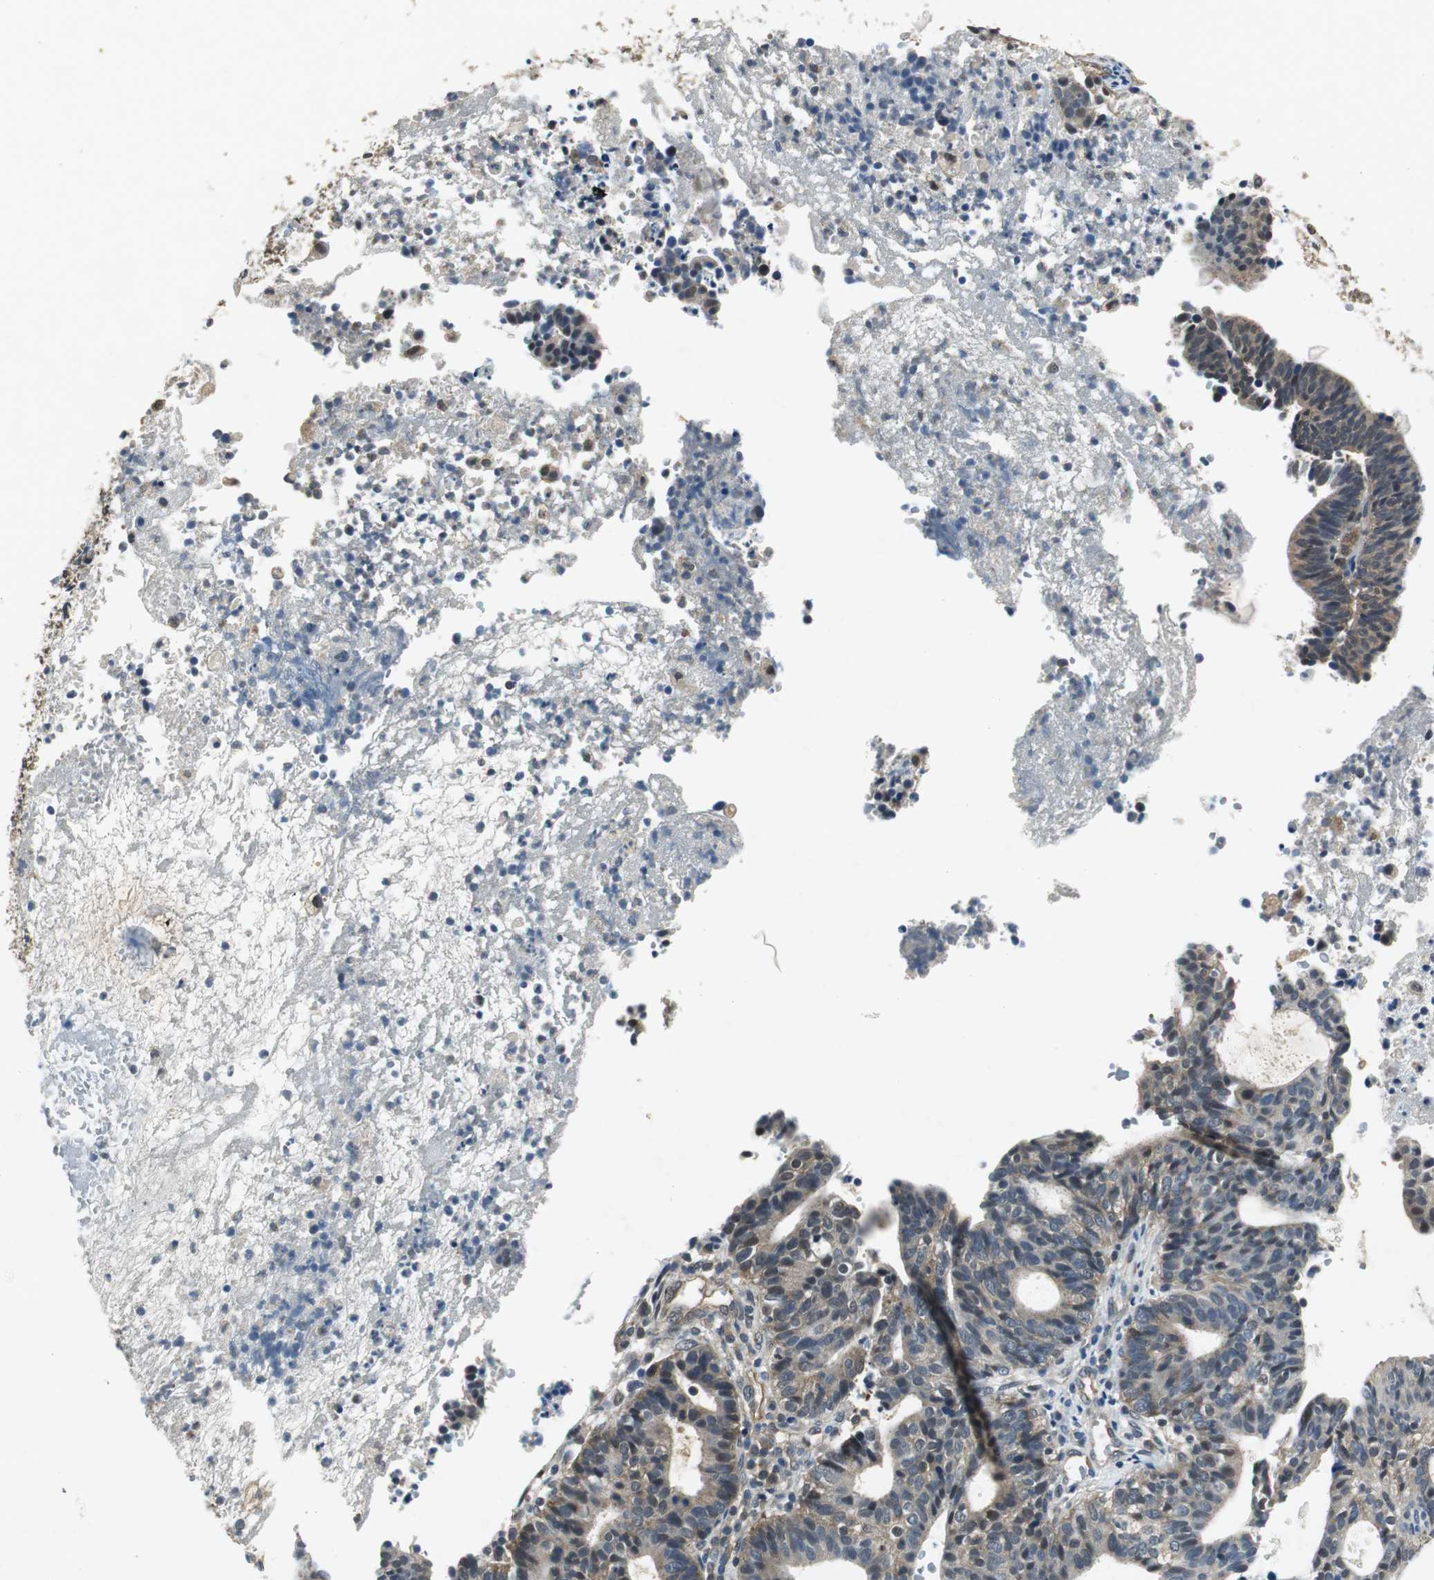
{"staining": {"intensity": "moderate", "quantity": "25%-75%", "location": "cytoplasmic/membranous"}, "tissue": "endometrial cancer", "cell_type": "Tumor cells", "image_type": "cancer", "snomed": [{"axis": "morphology", "description": "Adenocarcinoma, NOS"}, {"axis": "topography", "description": "Uterus"}], "caption": "A brown stain highlights moderate cytoplasmic/membranous positivity of a protein in adenocarcinoma (endometrial) tumor cells.", "gene": "PSMB4", "patient": {"sex": "female", "age": 83}}